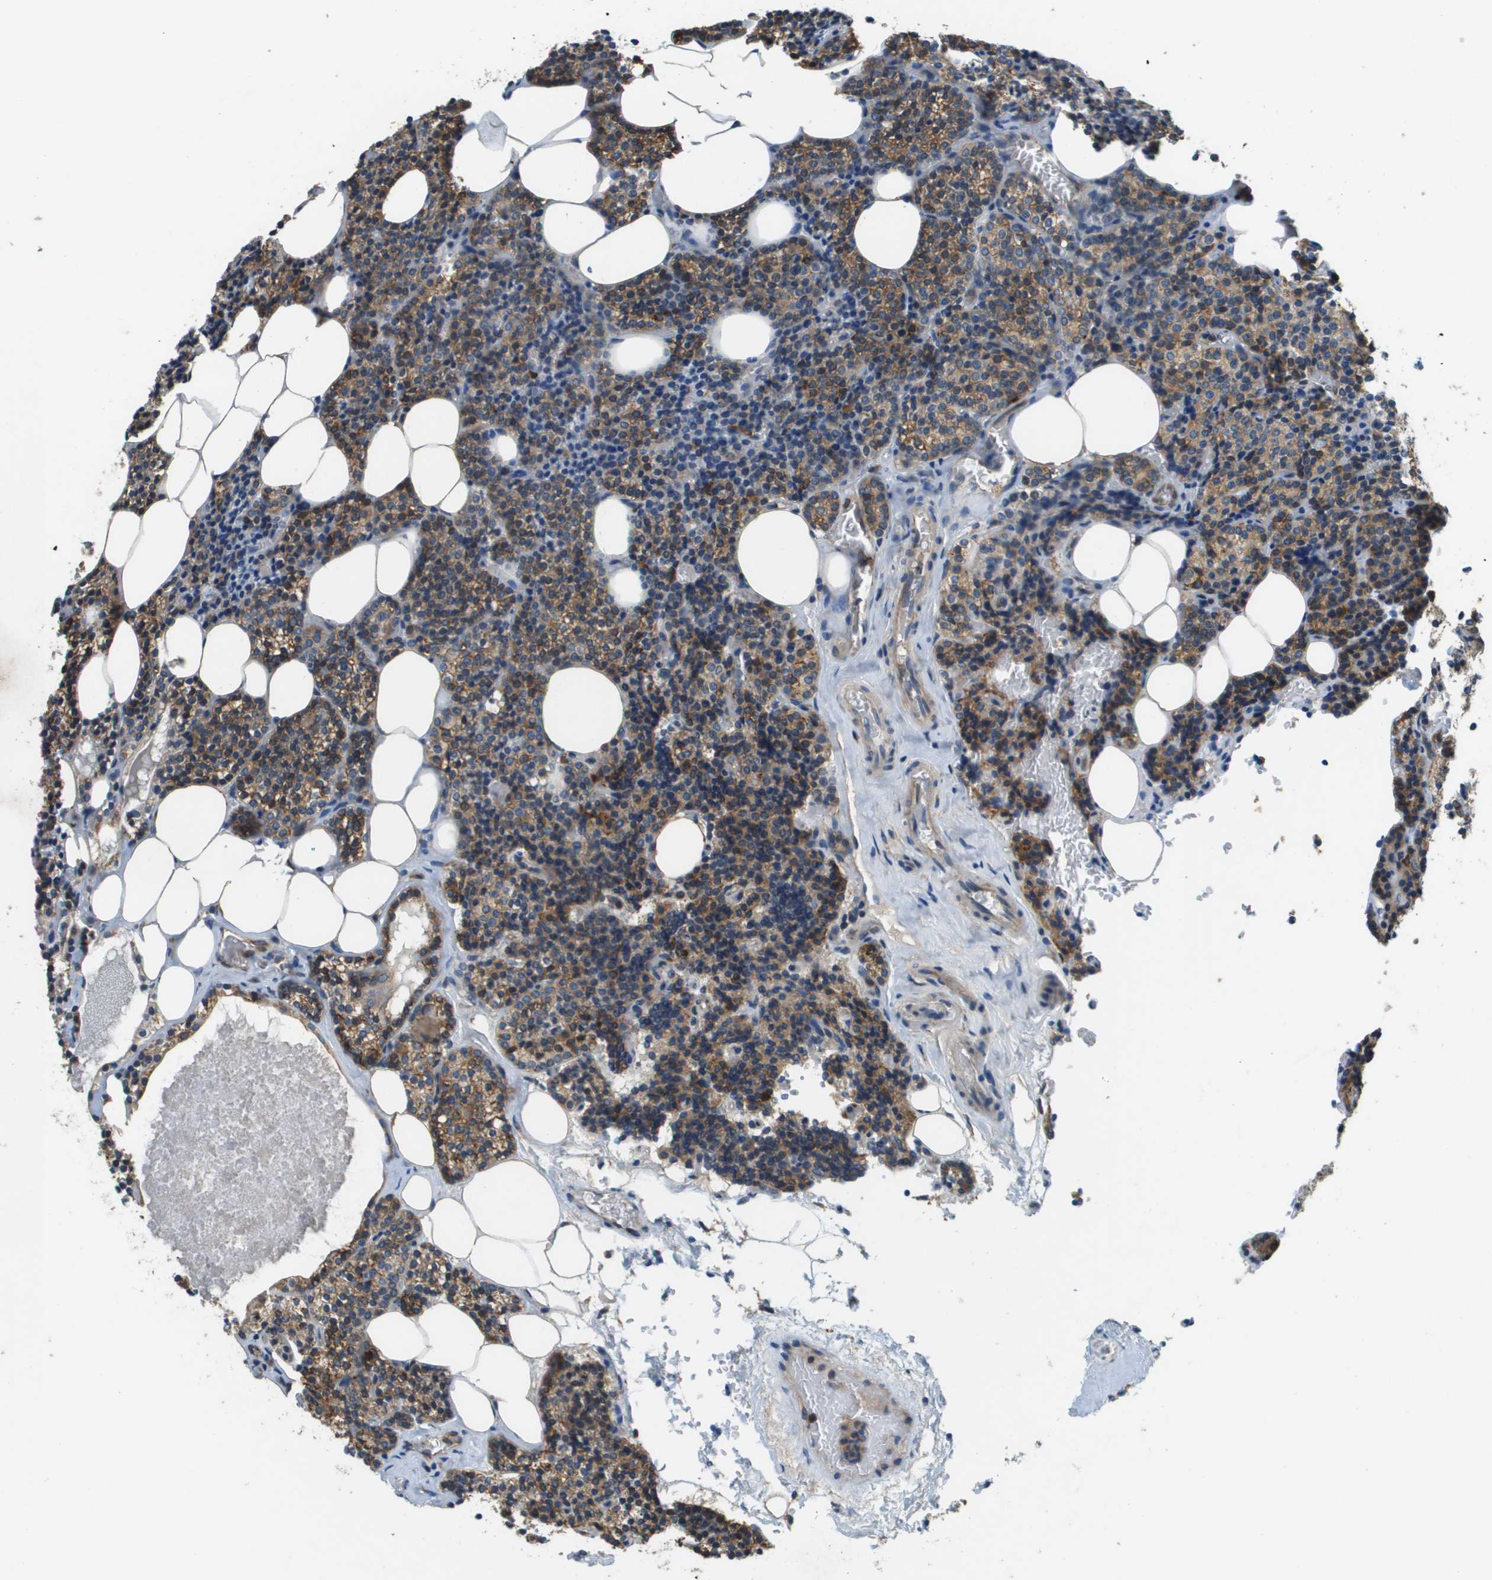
{"staining": {"intensity": "weak", "quantity": ">75%", "location": "cytoplasmic/membranous"}, "tissue": "parathyroid gland", "cell_type": "Glandular cells", "image_type": "normal", "snomed": [{"axis": "morphology", "description": "Normal tissue, NOS"}, {"axis": "morphology", "description": "Adenoma, NOS"}, {"axis": "topography", "description": "Parathyroid gland"}], "caption": "A high-resolution image shows immunohistochemistry staining of normal parathyroid gland, which reveals weak cytoplasmic/membranous expression in approximately >75% of glandular cells.", "gene": "SAMSN1", "patient": {"sex": "female", "age": 54}}